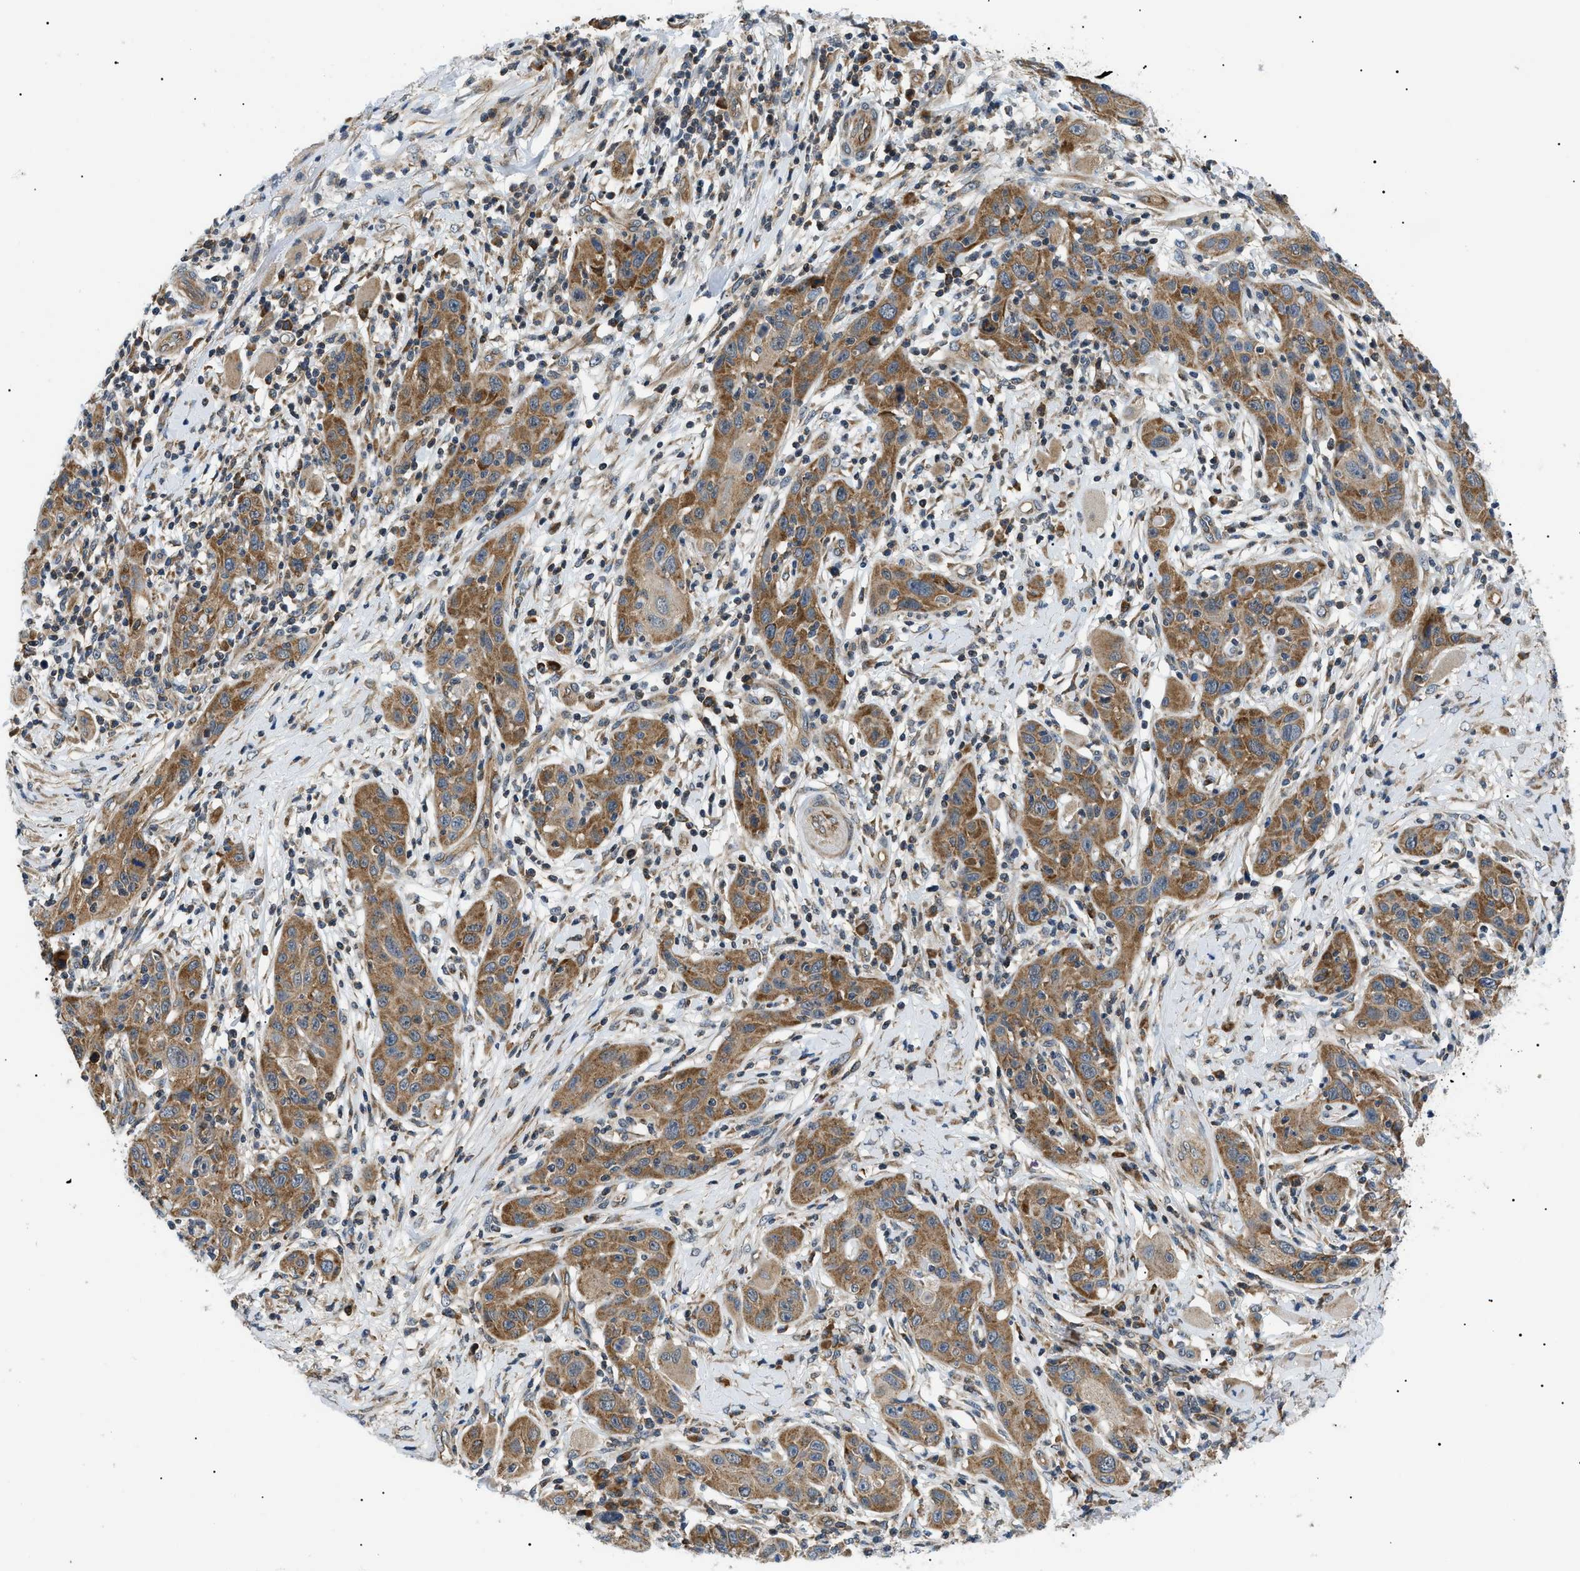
{"staining": {"intensity": "moderate", "quantity": ">75%", "location": "cytoplasmic/membranous"}, "tissue": "skin cancer", "cell_type": "Tumor cells", "image_type": "cancer", "snomed": [{"axis": "morphology", "description": "Squamous cell carcinoma, NOS"}, {"axis": "topography", "description": "Skin"}], "caption": "The micrograph shows staining of skin cancer, revealing moderate cytoplasmic/membranous protein positivity (brown color) within tumor cells.", "gene": "SRPK1", "patient": {"sex": "female", "age": 88}}